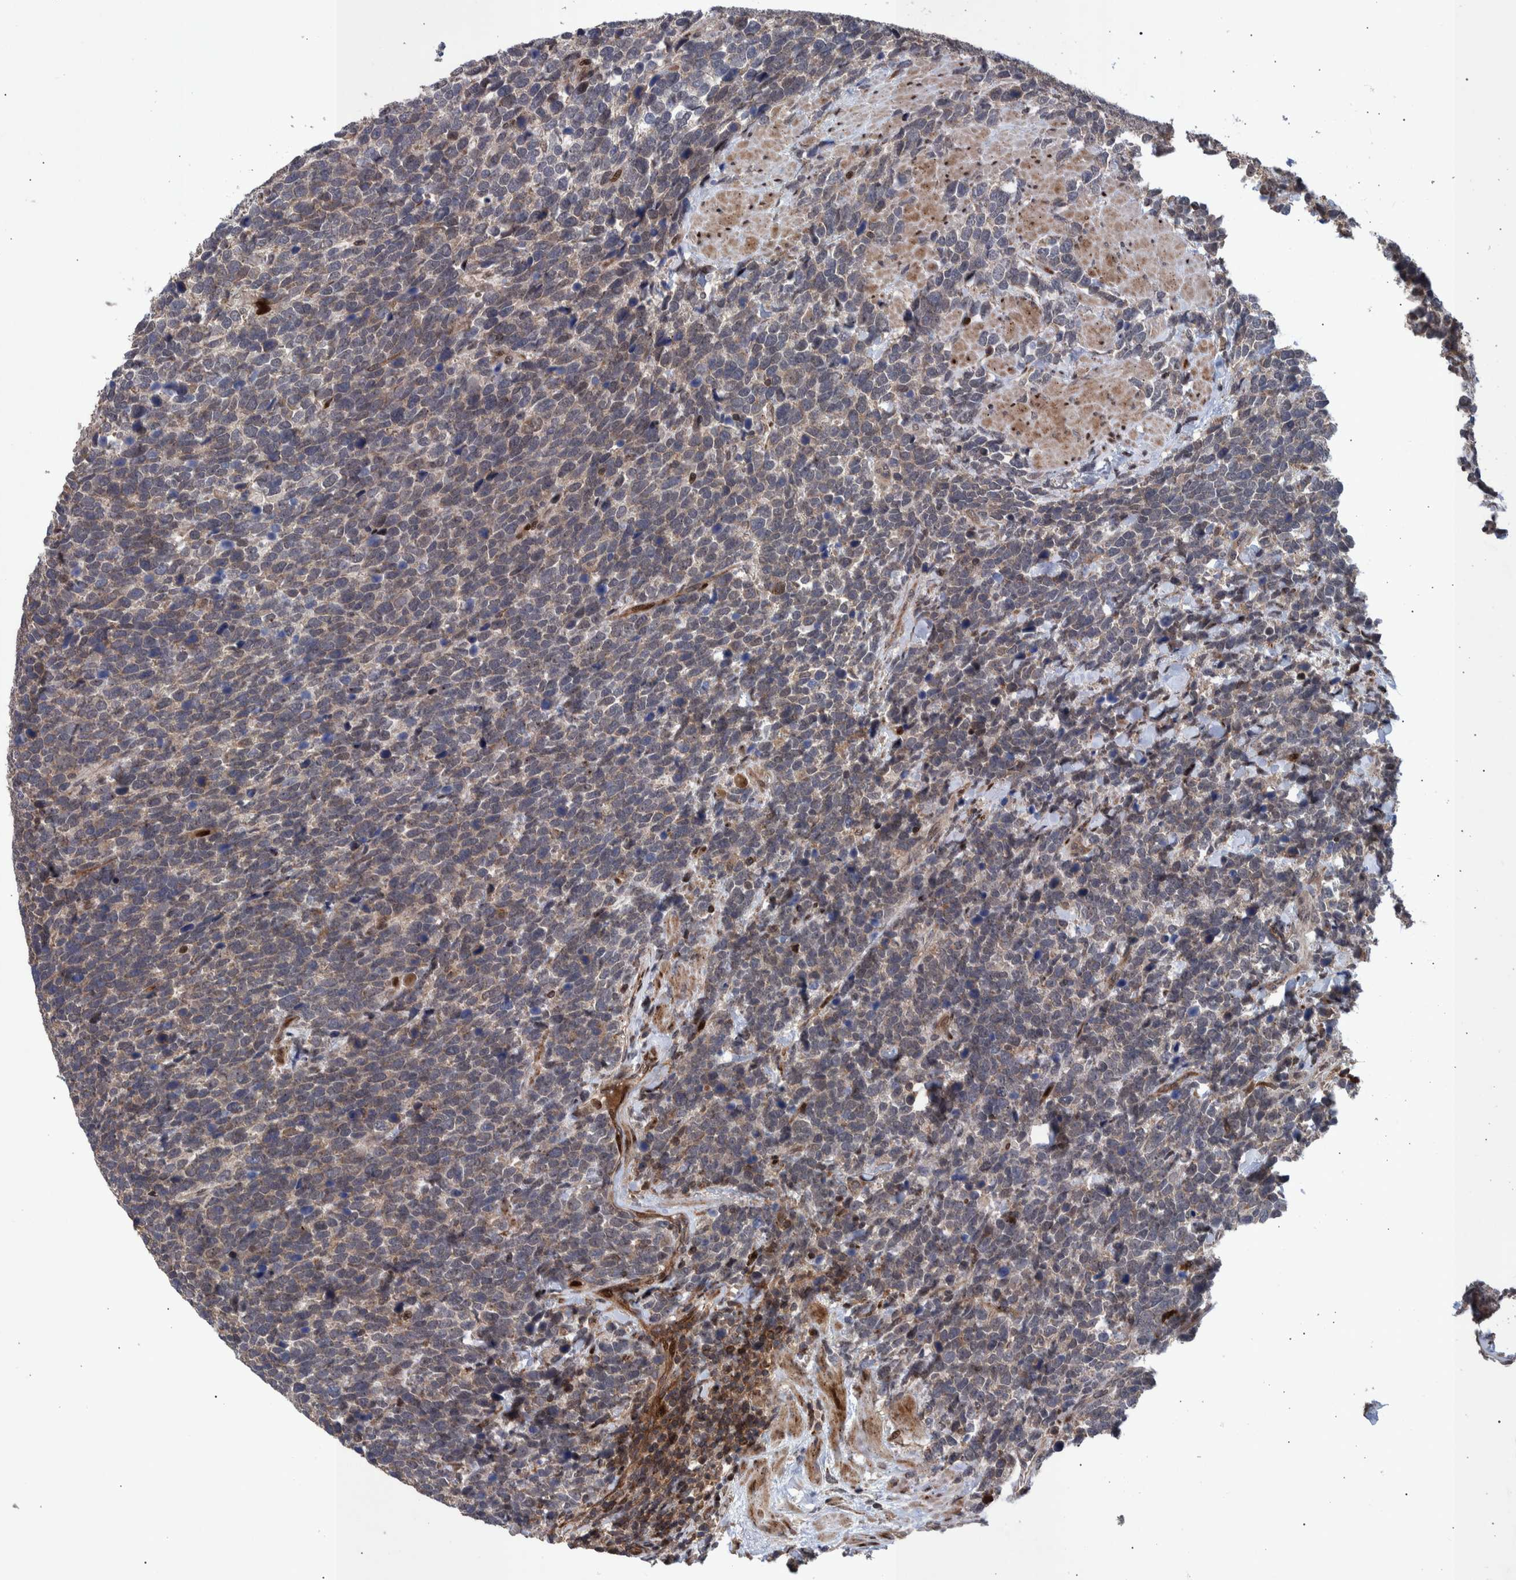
{"staining": {"intensity": "weak", "quantity": ">75%", "location": "cytoplasmic/membranous"}, "tissue": "urothelial cancer", "cell_type": "Tumor cells", "image_type": "cancer", "snomed": [{"axis": "morphology", "description": "Urothelial carcinoma, High grade"}, {"axis": "topography", "description": "Urinary bladder"}], "caption": "Immunohistochemistry (IHC) (DAB (3,3'-diaminobenzidine)) staining of high-grade urothelial carcinoma demonstrates weak cytoplasmic/membranous protein expression in approximately >75% of tumor cells. (DAB IHC, brown staining for protein, blue staining for nuclei).", "gene": "SHISA6", "patient": {"sex": "female", "age": 82}}